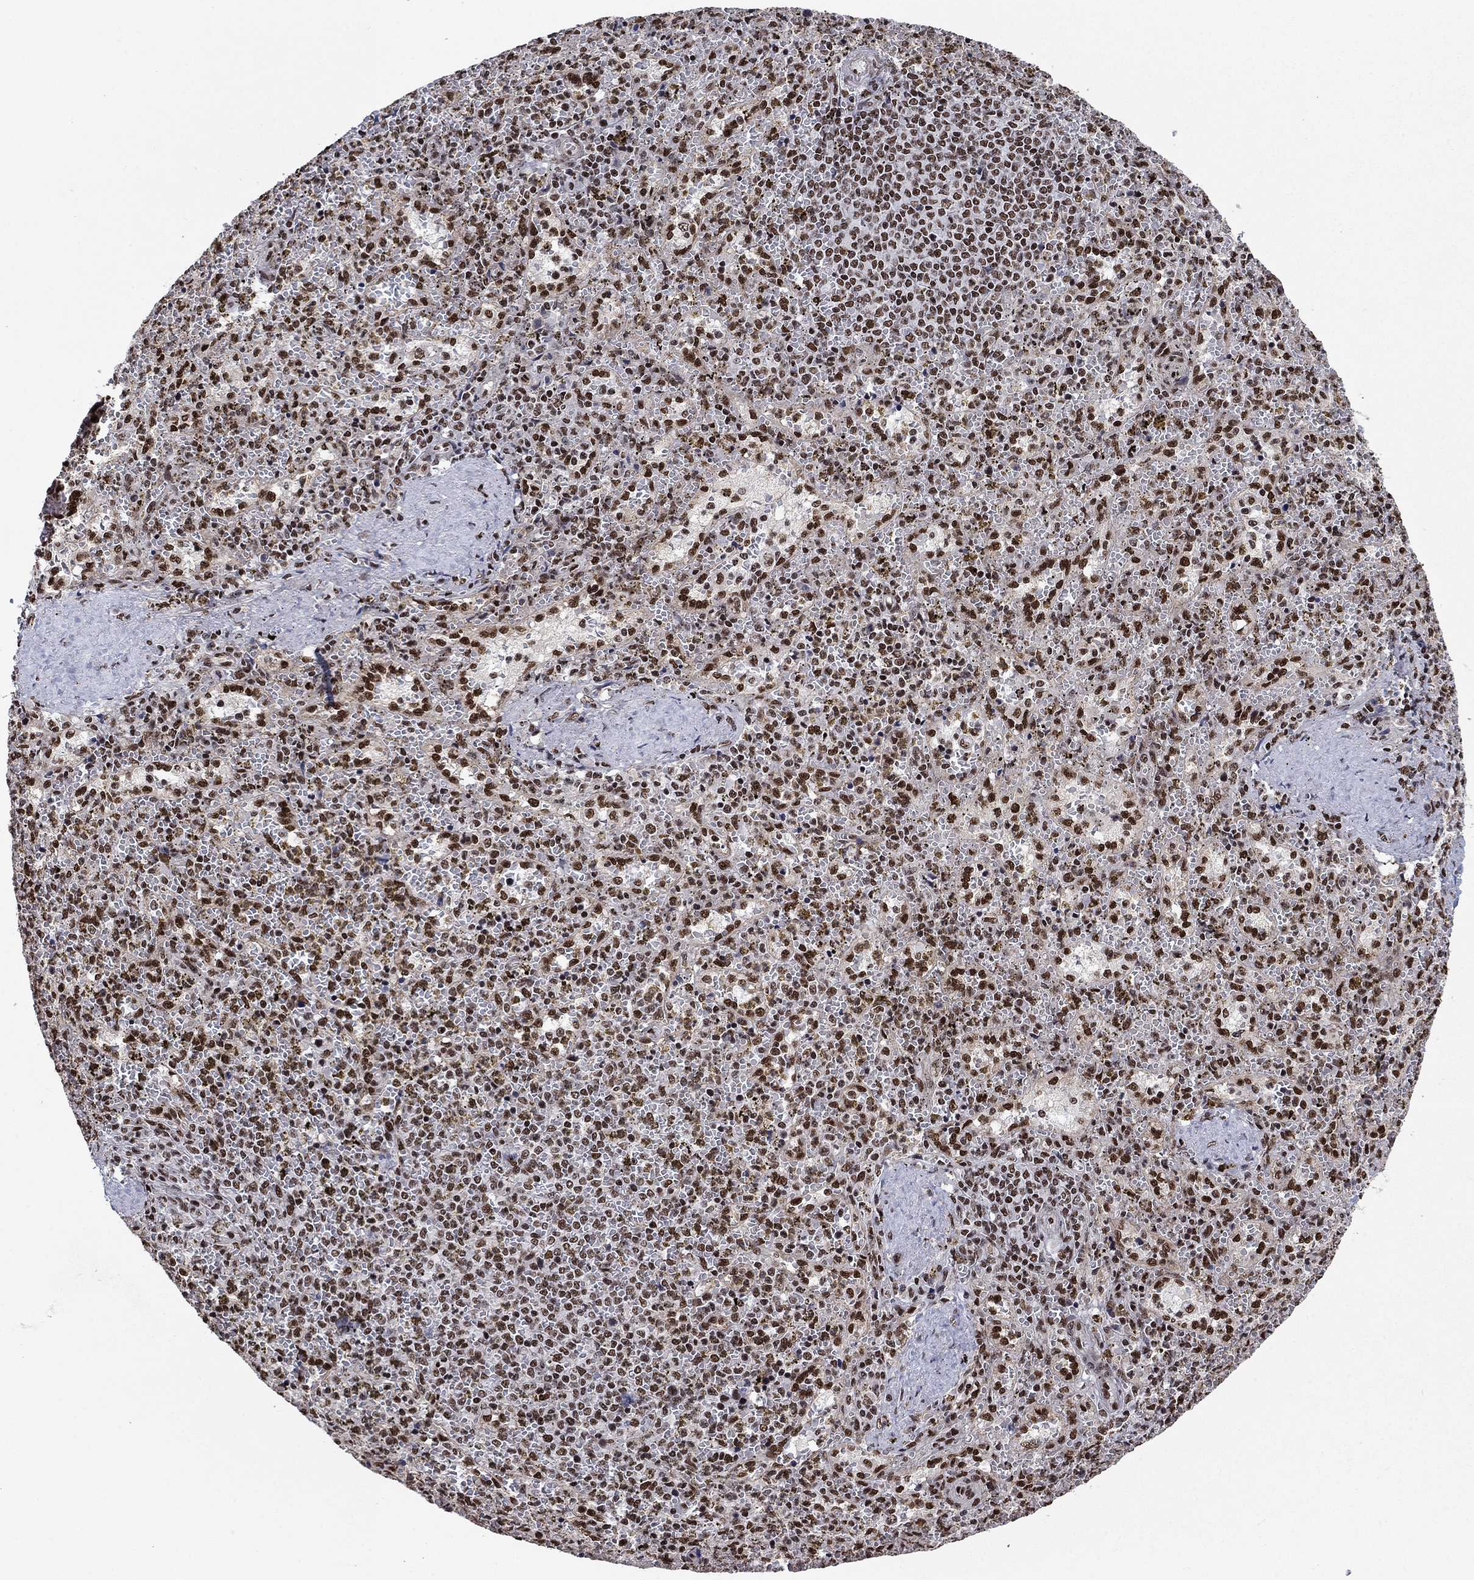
{"staining": {"intensity": "moderate", "quantity": ">75%", "location": "nuclear"}, "tissue": "spleen", "cell_type": "Cells in red pulp", "image_type": "normal", "snomed": [{"axis": "morphology", "description": "Normal tissue, NOS"}, {"axis": "topography", "description": "Spleen"}], "caption": "A medium amount of moderate nuclear positivity is seen in approximately >75% of cells in red pulp in unremarkable spleen.", "gene": "RPRD1B", "patient": {"sex": "female", "age": 50}}